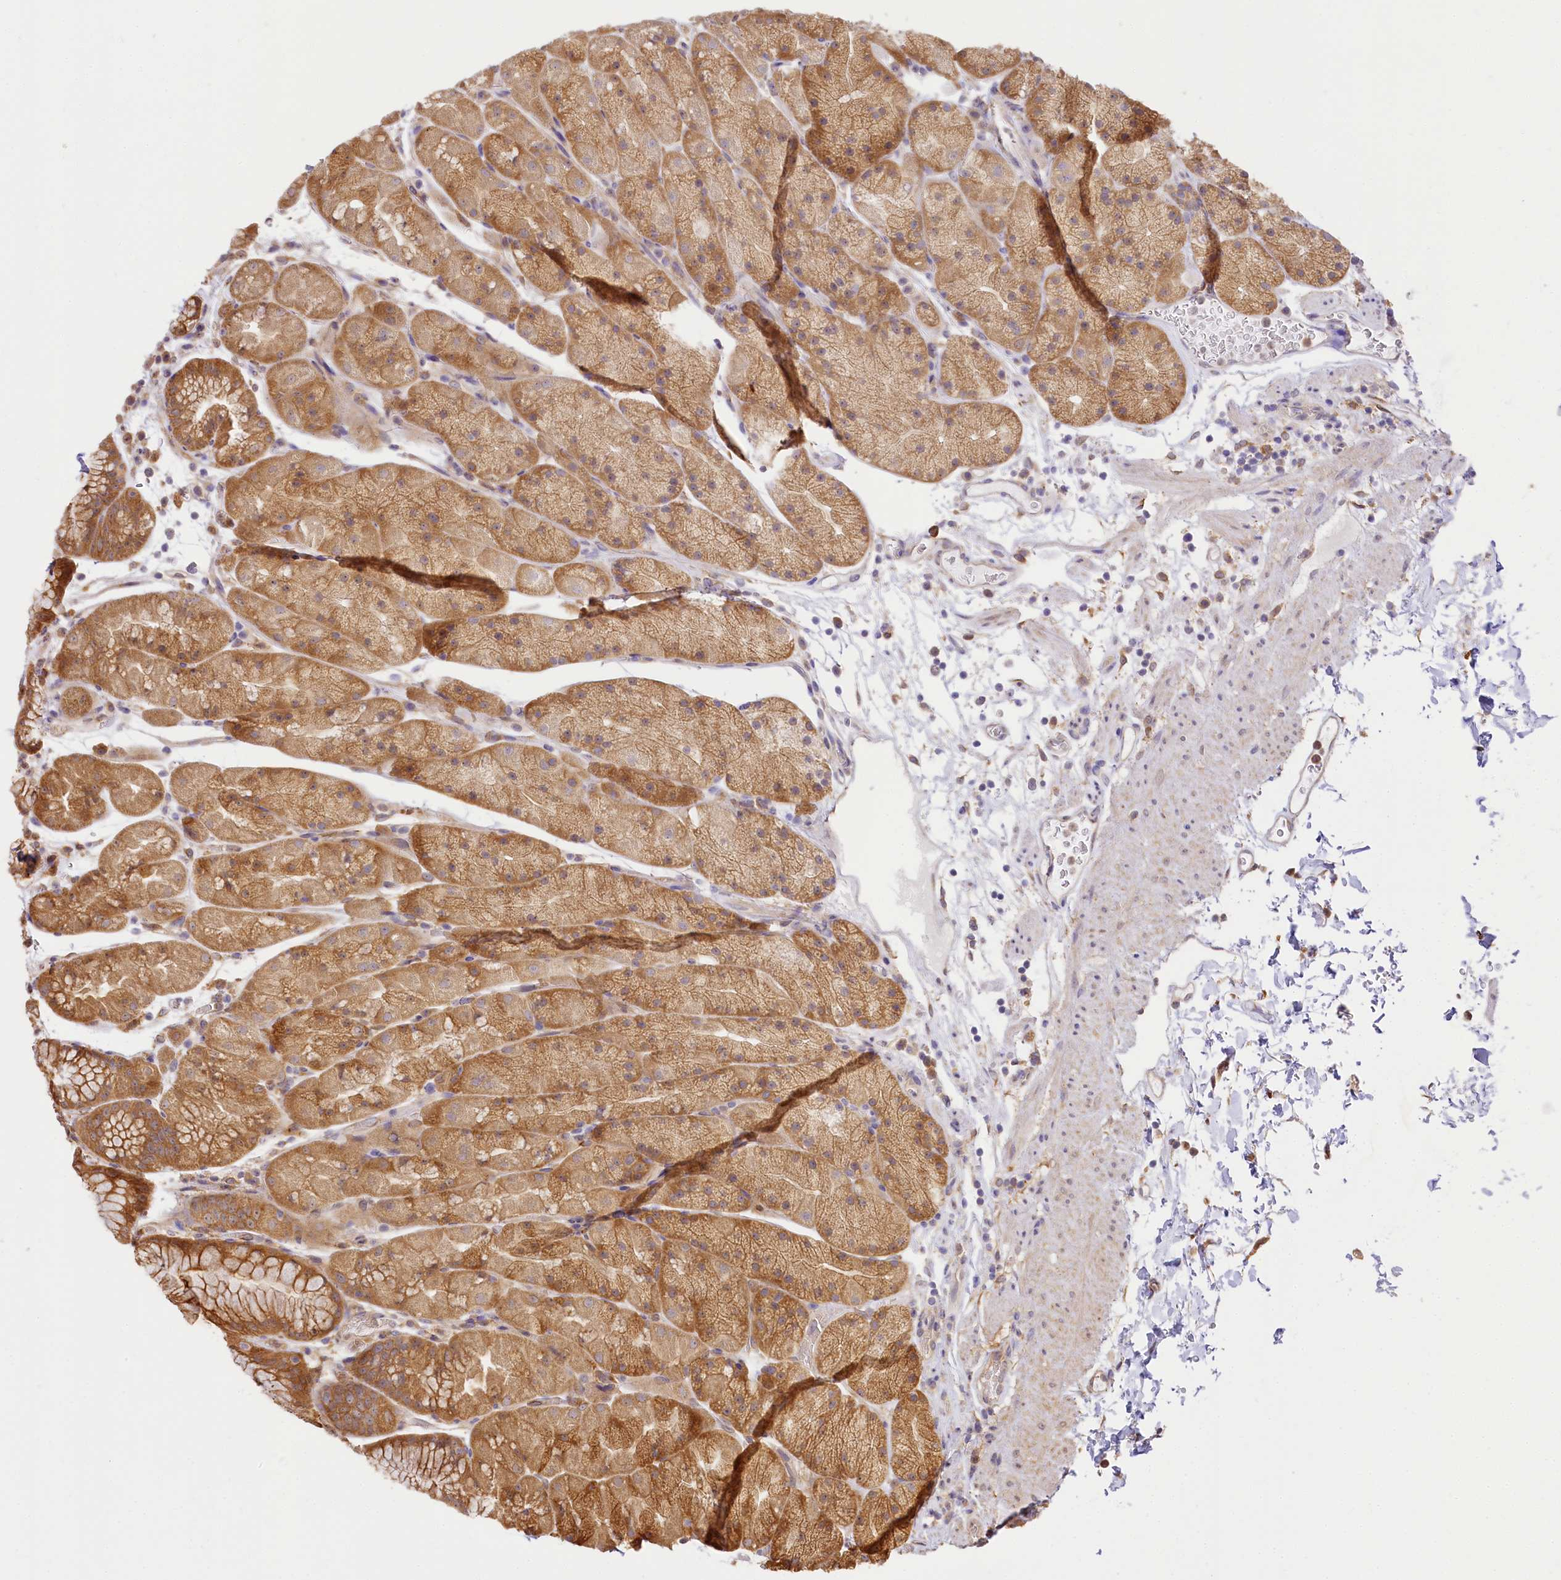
{"staining": {"intensity": "moderate", "quantity": ">75%", "location": "cytoplasmic/membranous"}, "tissue": "stomach", "cell_type": "Glandular cells", "image_type": "normal", "snomed": [{"axis": "morphology", "description": "Normal tissue, NOS"}, {"axis": "topography", "description": "Stomach, upper"}, {"axis": "topography", "description": "Stomach, lower"}], "caption": "Normal stomach shows moderate cytoplasmic/membranous expression in about >75% of glandular cells.", "gene": "PPIP5K2", "patient": {"sex": "male", "age": 67}}